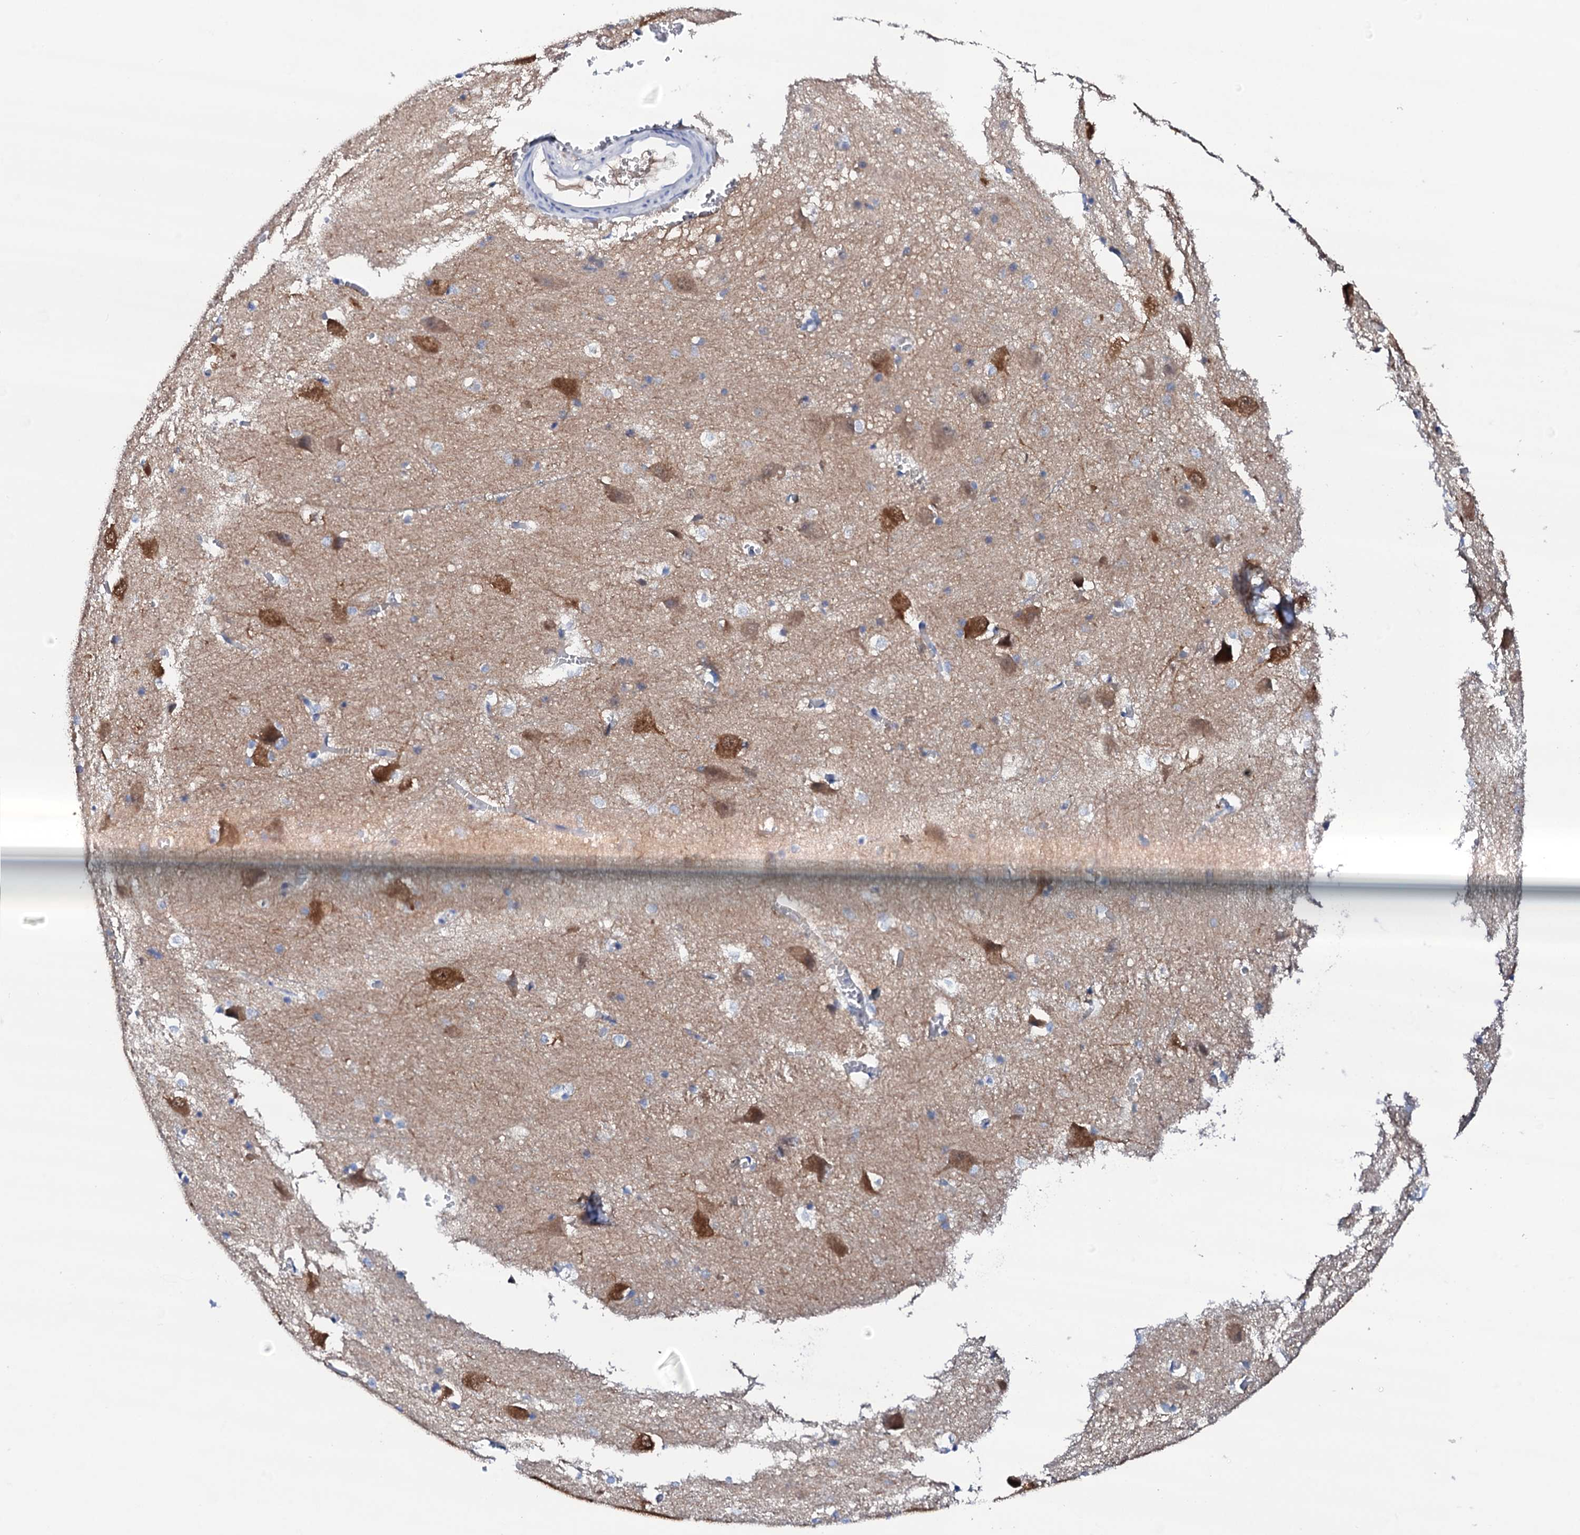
{"staining": {"intensity": "negative", "quantity": "none", "location": "none"}, "tissue": "caudate", "cell_type": "Glial cells", "image_type": "normal", "snomed": [{"axis": "morphology", "description": "Normal tissue, NOS"}, {"axis": "topography", "description": "Lateral ventricle wall"}], "caption": "This is an immunohistochemistry histopathology image of normal caudate. There is no positivity in glial cells.", "gene": "FBXL16", "patient": {"sex": "male", "age": 37}}